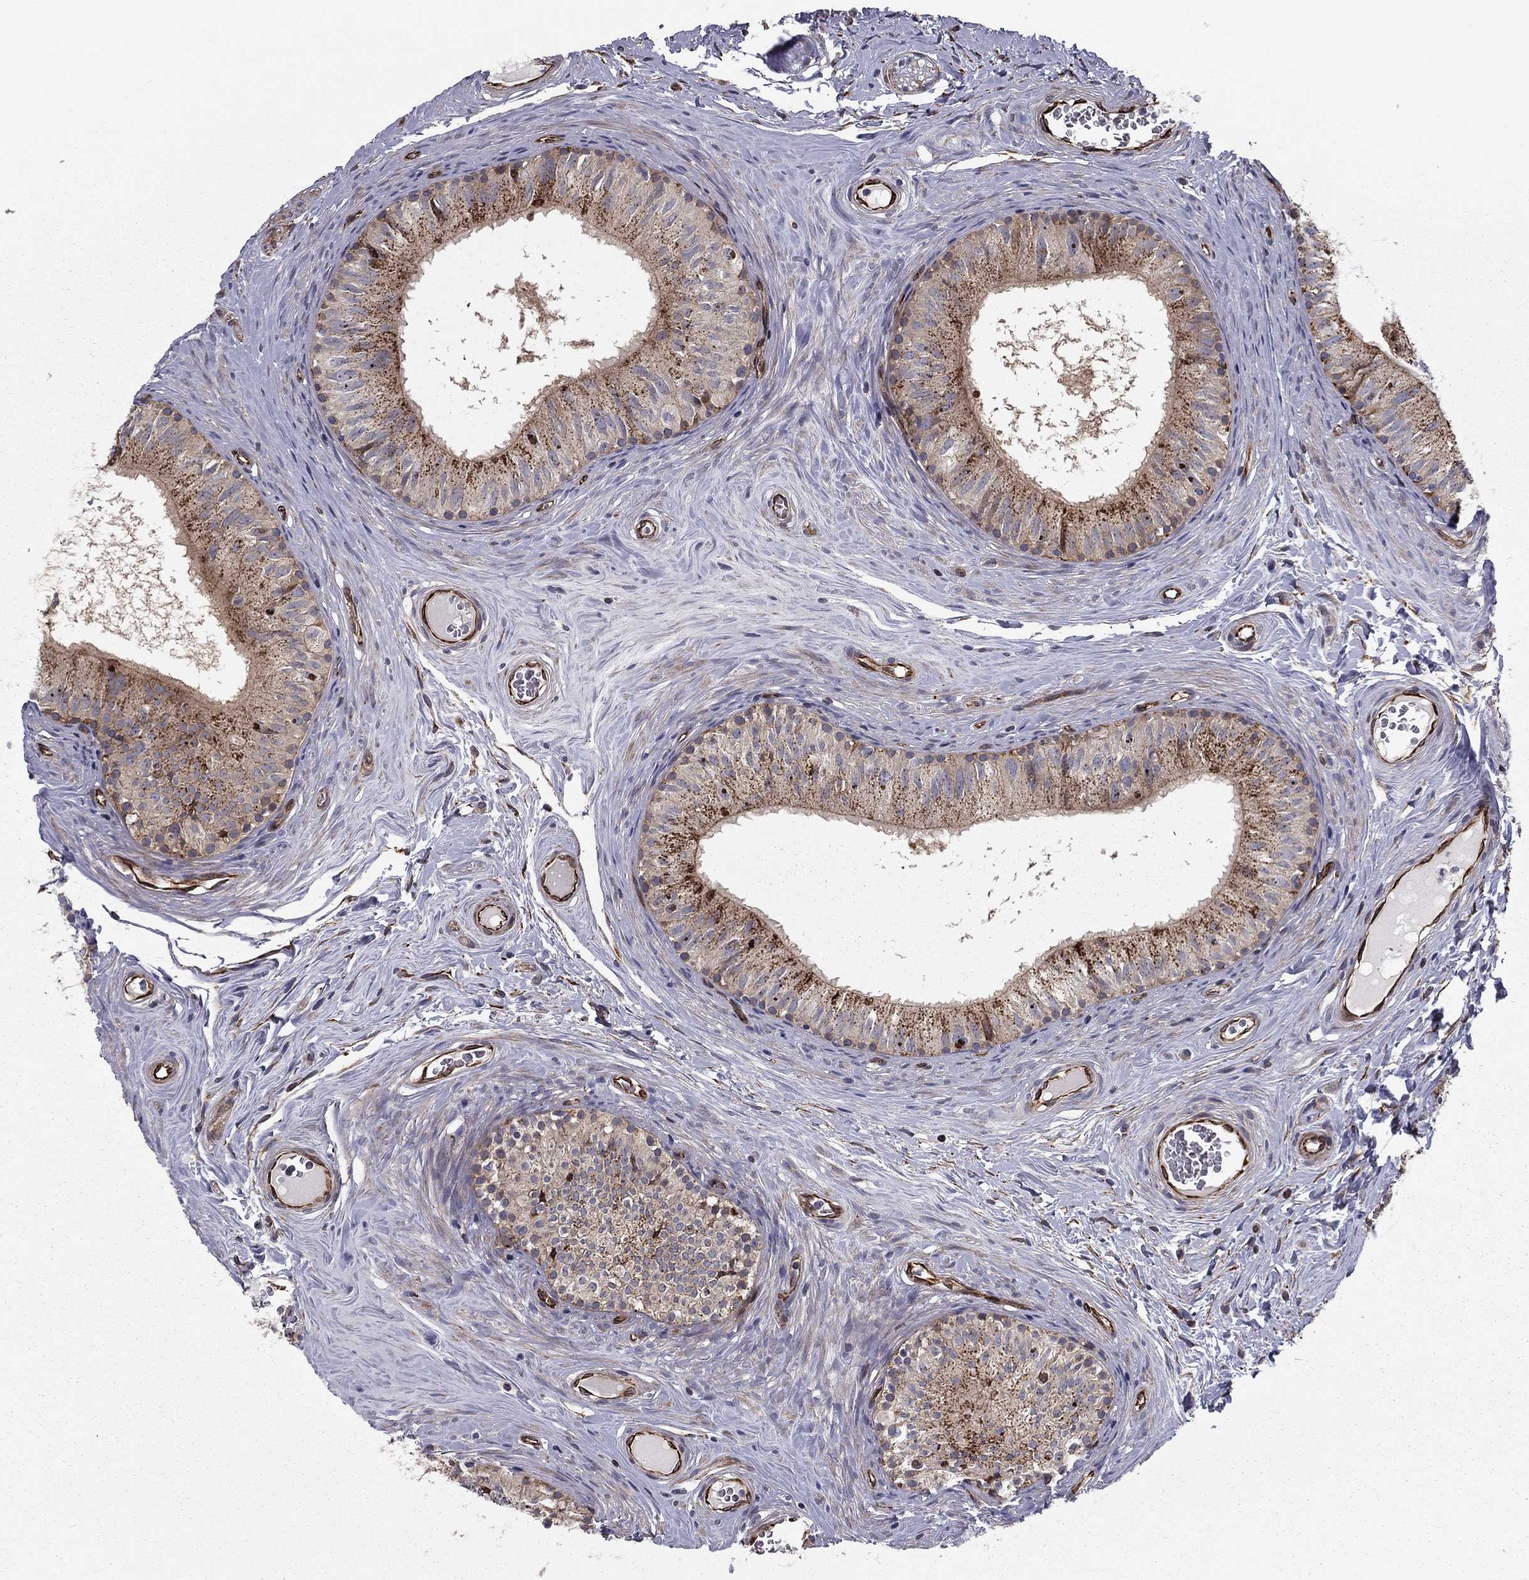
{"staining": {"intensity": "strong", "quantity": "25%-75%", "location": "cytoplasmic/membranous"}, "tissue": "epididymis", "cell_type": "Glandular cells", "image_type": "normal", "snomed": [{"axis": "morphology", "description": "Normal tissue, NOS"}, {"axis": "topography", "description": "Epididymis"}], "caption": "Epididymis stained with DAB (3,3'-diaminobenzidine) IHC shows high levels of strong cytoplasmic/membranous staining in approximately 25%-75% of glandular cells. (brown staining indicates protein expression, while blue staining denotes nuclei).", "gene": "CLSTN1", "patient": {"sex": "male", "age": 52}}